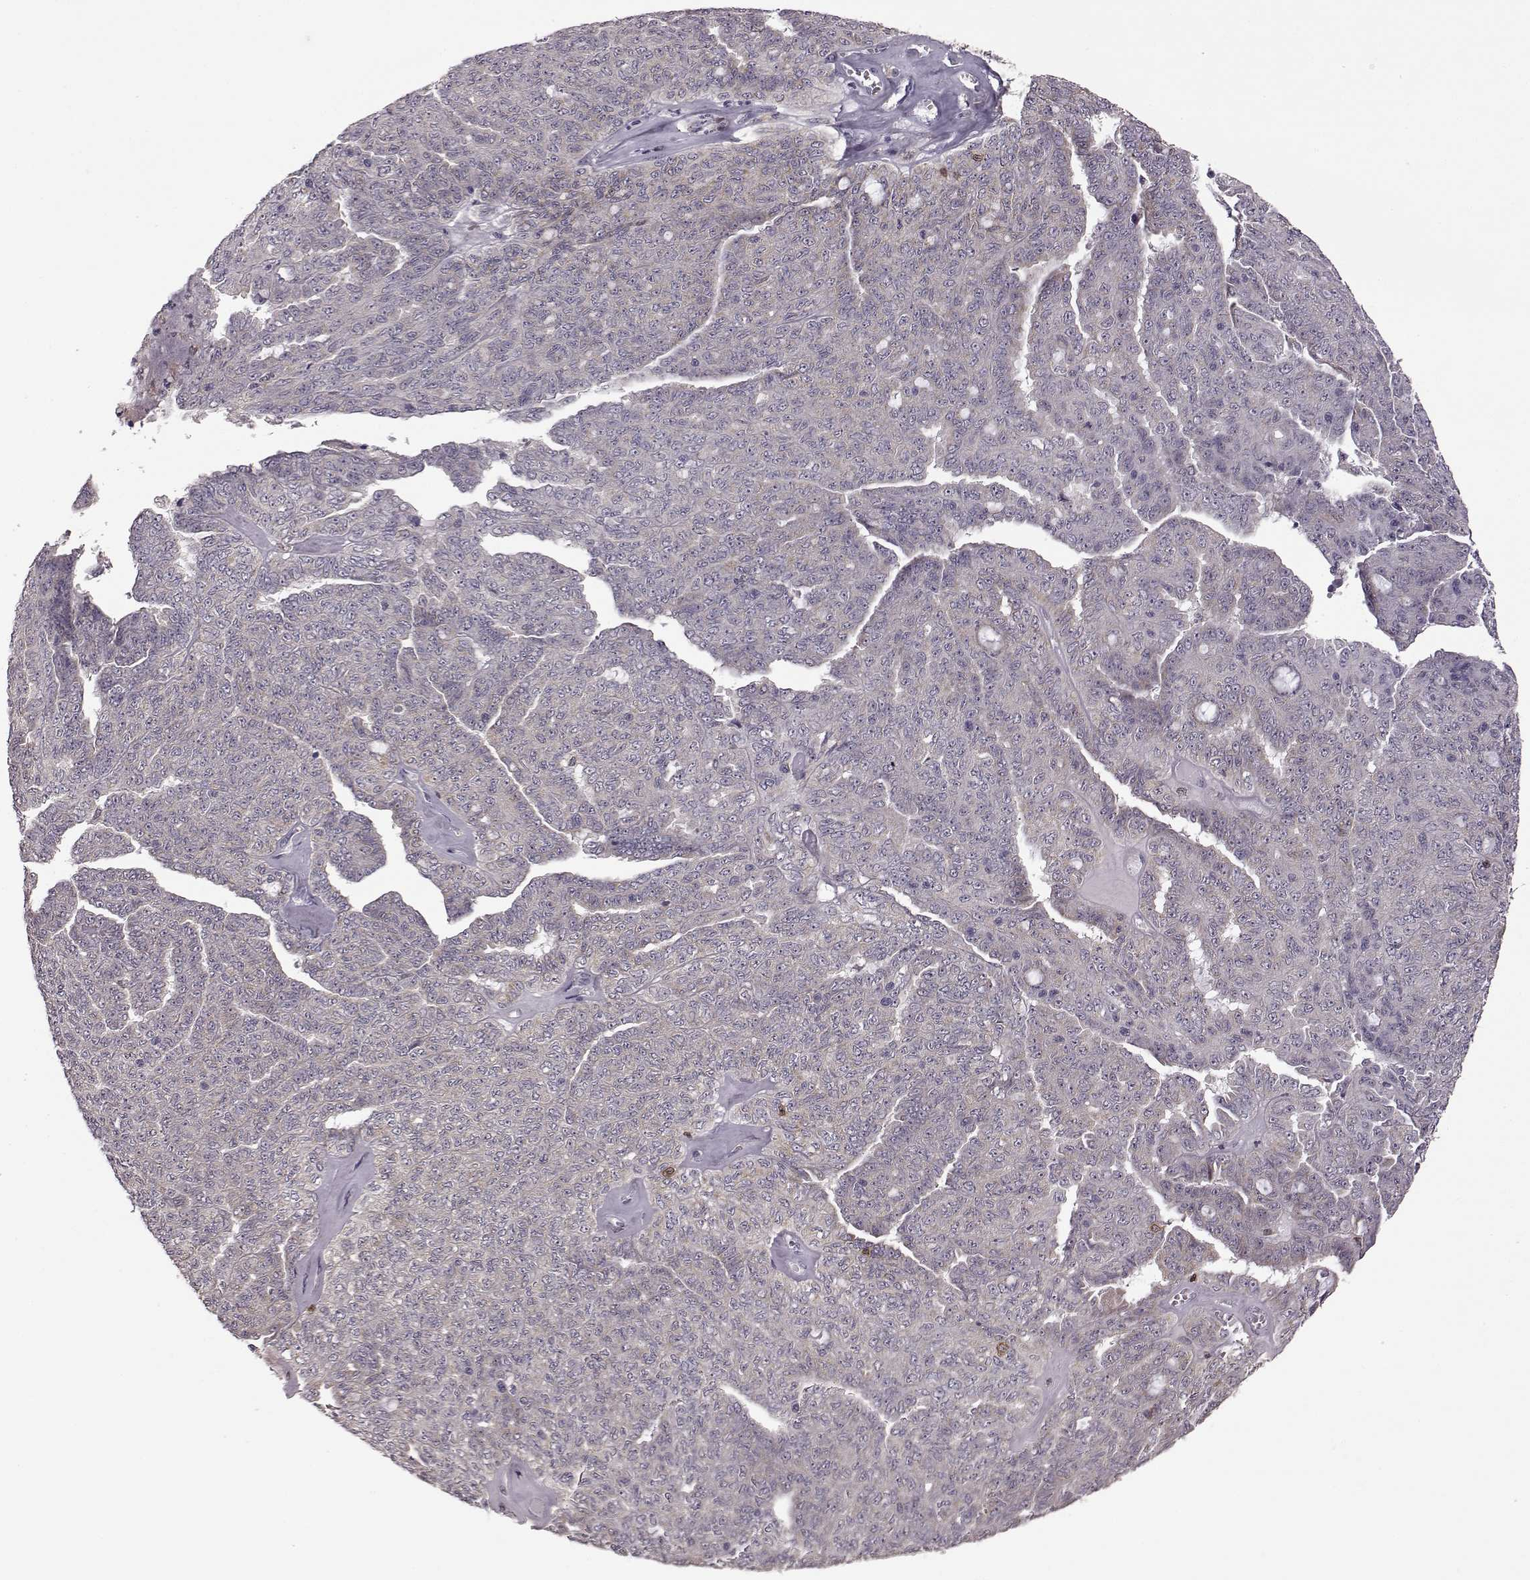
{"staining": {"intensity": "negative", "quantity": "none", "location": "none"}, "tissue": "ovarian cancer", "cell_type": "Tumor cells", "image_type": "cancer", "snomed": [{"axis": "morphology", "description": "Cystadenocarcinoma, serous, NOS"}, {"axis": "topography", "description": "Ovary"}], "caption": "Tumor cells show no significant positivity in ovarian cancer (serous cystadenocarcinoma). (DAB IHC visualized using brightfield microscopy, high magnification).", "gene": "DOK2", "patient": {"sex": "female", "age": 71}}